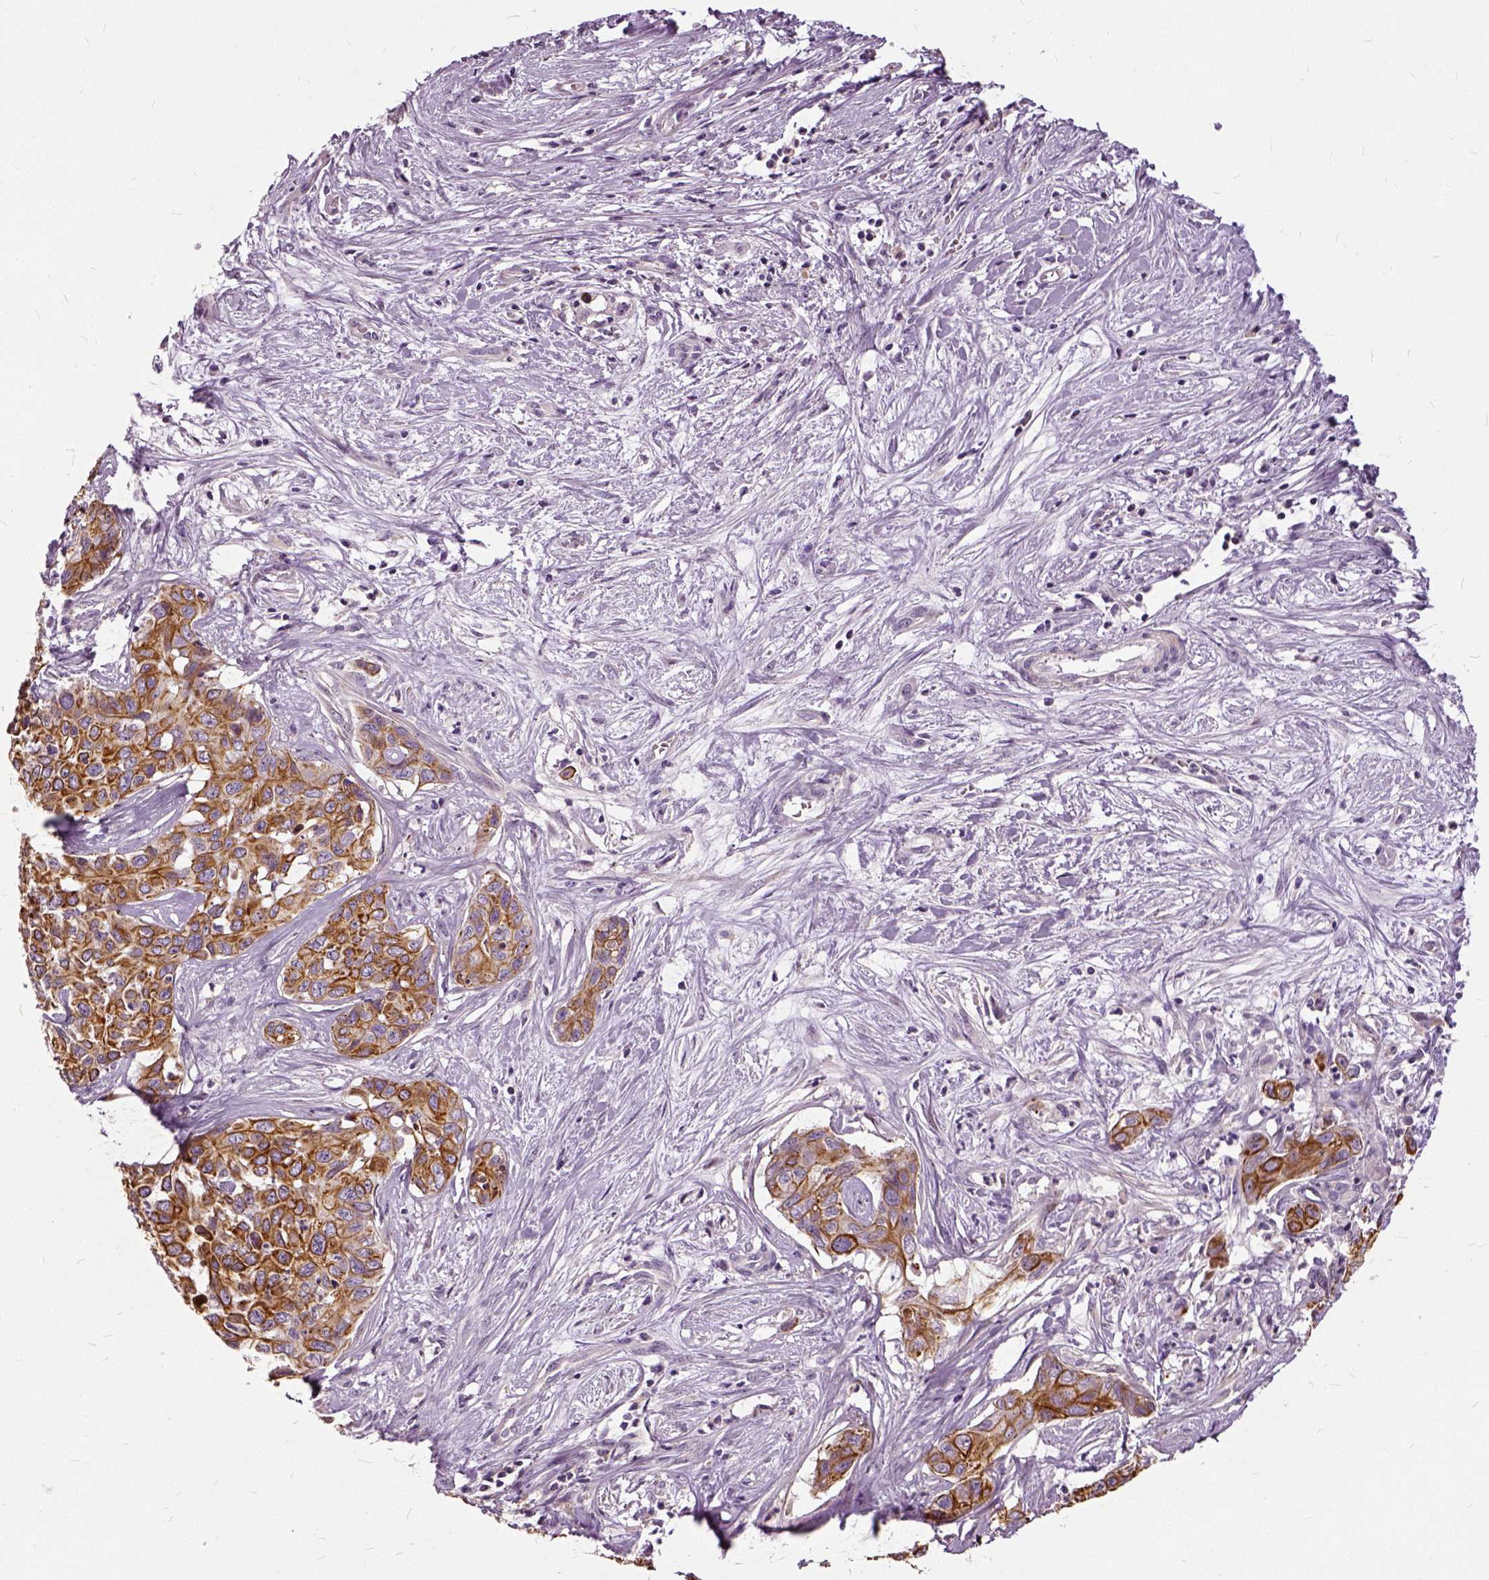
{"staining": {"intensity": "strong", "quantity": ">75%", "location": "cytoplasmic/membranous"}, "tissue": "liver cancer", "cell_type": "Tumor cells", "image_type": "cancer", "snomed": [{"axis": "morphology", "description": "Cholangiocarcinoma"}, {"axis": "topography", "description": "Liver"}], "caption": "The micrograph reveals a brown stain indicating the presence of a protein in the cytoplasmic/membranous of tumor cells in liver cancer. The staining was performed using DAB (3,3'-diaminobenzidine) to visualize the protein expression in brown, while the nuclei were stained in blue with hematoxylin (Magnification: 20x).", "gene": "ILRUN", "patient": {"sex": "female", "age": 65}}